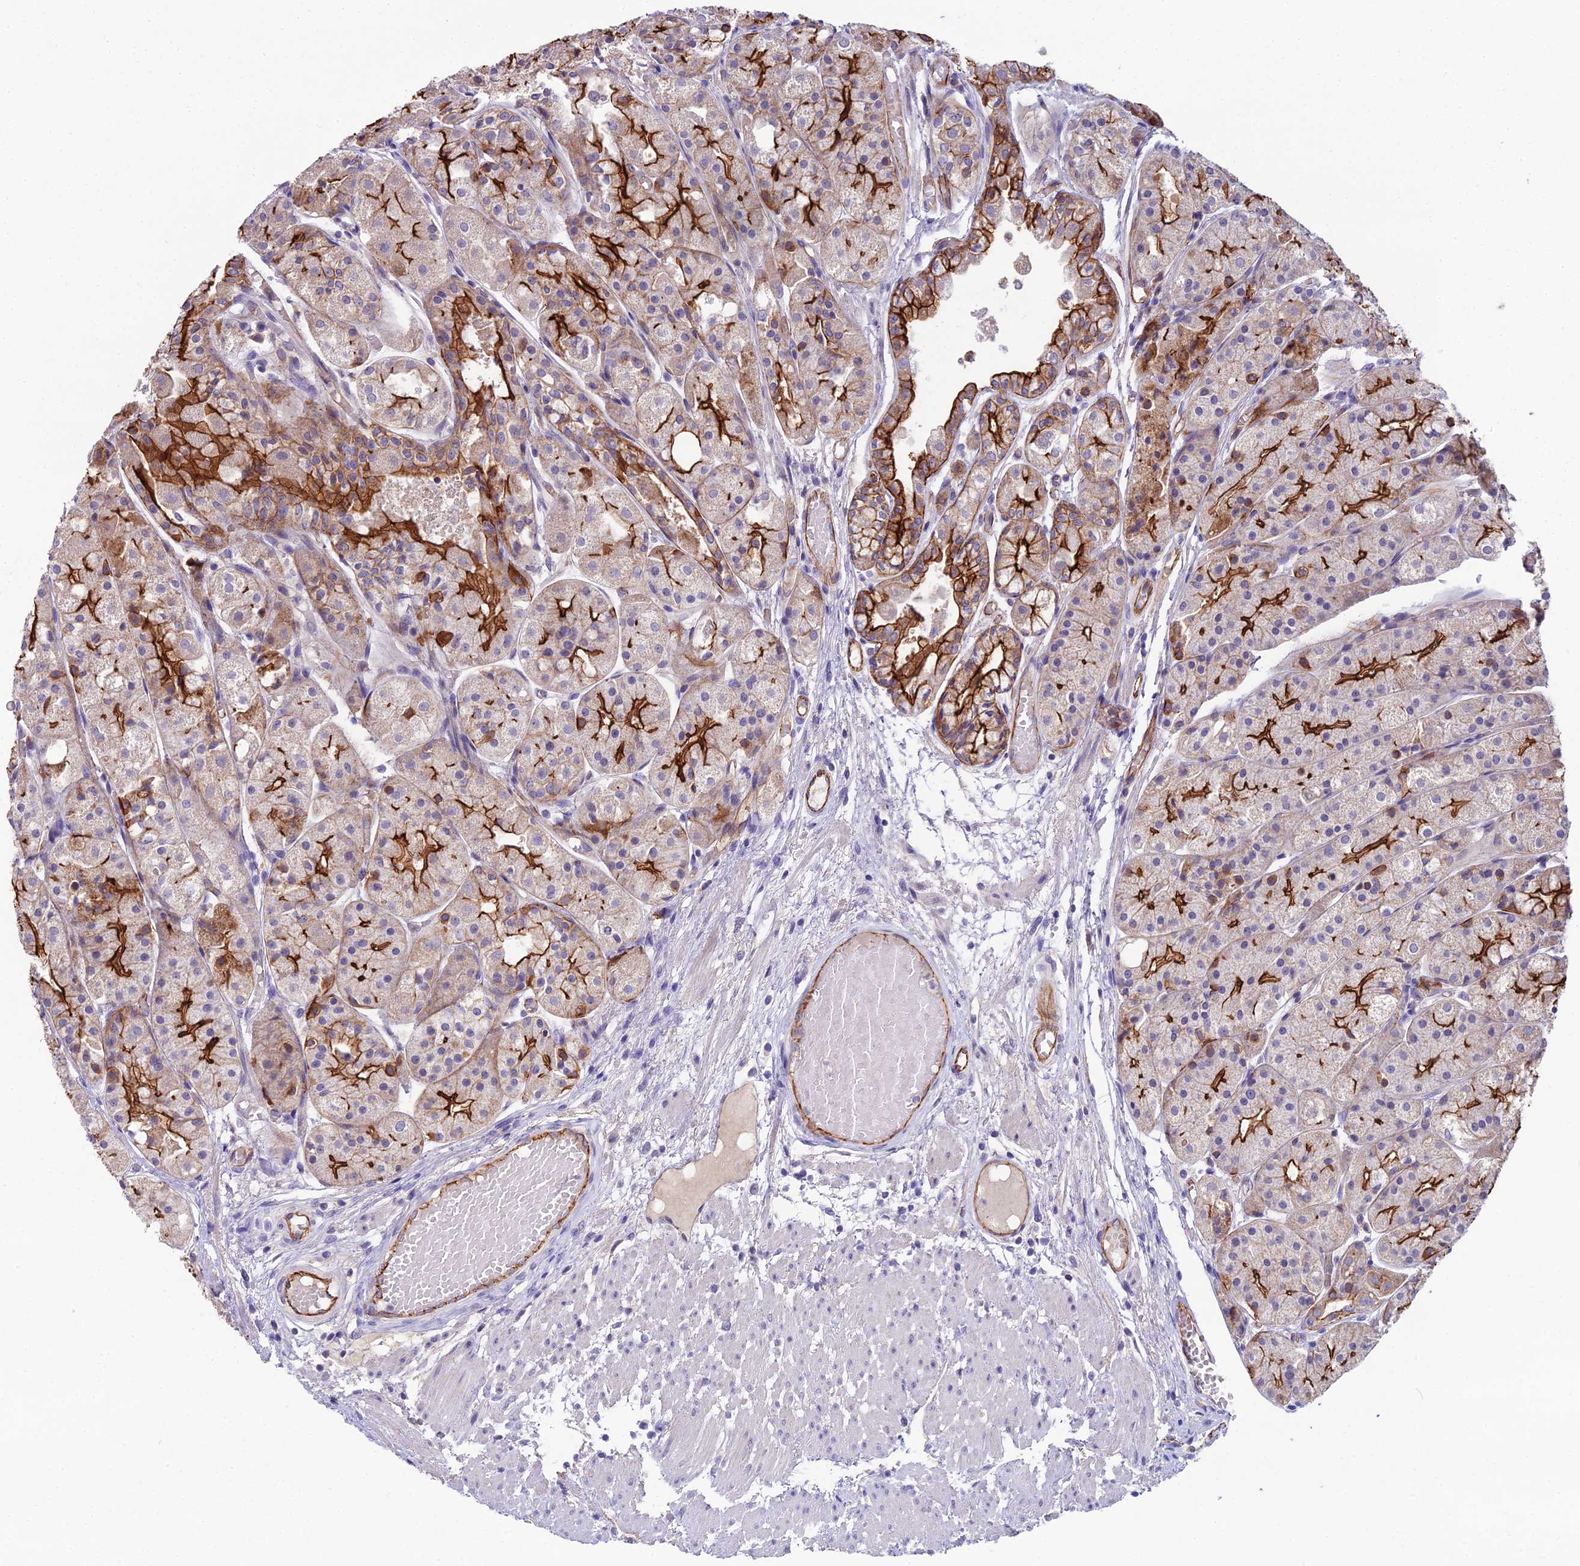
{"staining": {"intensity": "strong", "quantity": ">75%", "location": "cytoplasmic/membranous"}, "tissue": "stomach", "cell_type": "Glandular cells", "image_type": "normal", "snomed": [{"axis": "morphology", "description": "Normal tissue, NOS"}, {"axis": "topography", "description": "Stomach, upper"}], "caption": "Immunohistochemical staining of unremarkable stomach exhibits strong cytoplasmic/membranous protein expression in approximately >75% of glandular cells. (DAB IHC, brown staining for protein, blue staining for nuclei).", "gene": "CFAP47", "patient": {"sex": "male", "age": 72}}